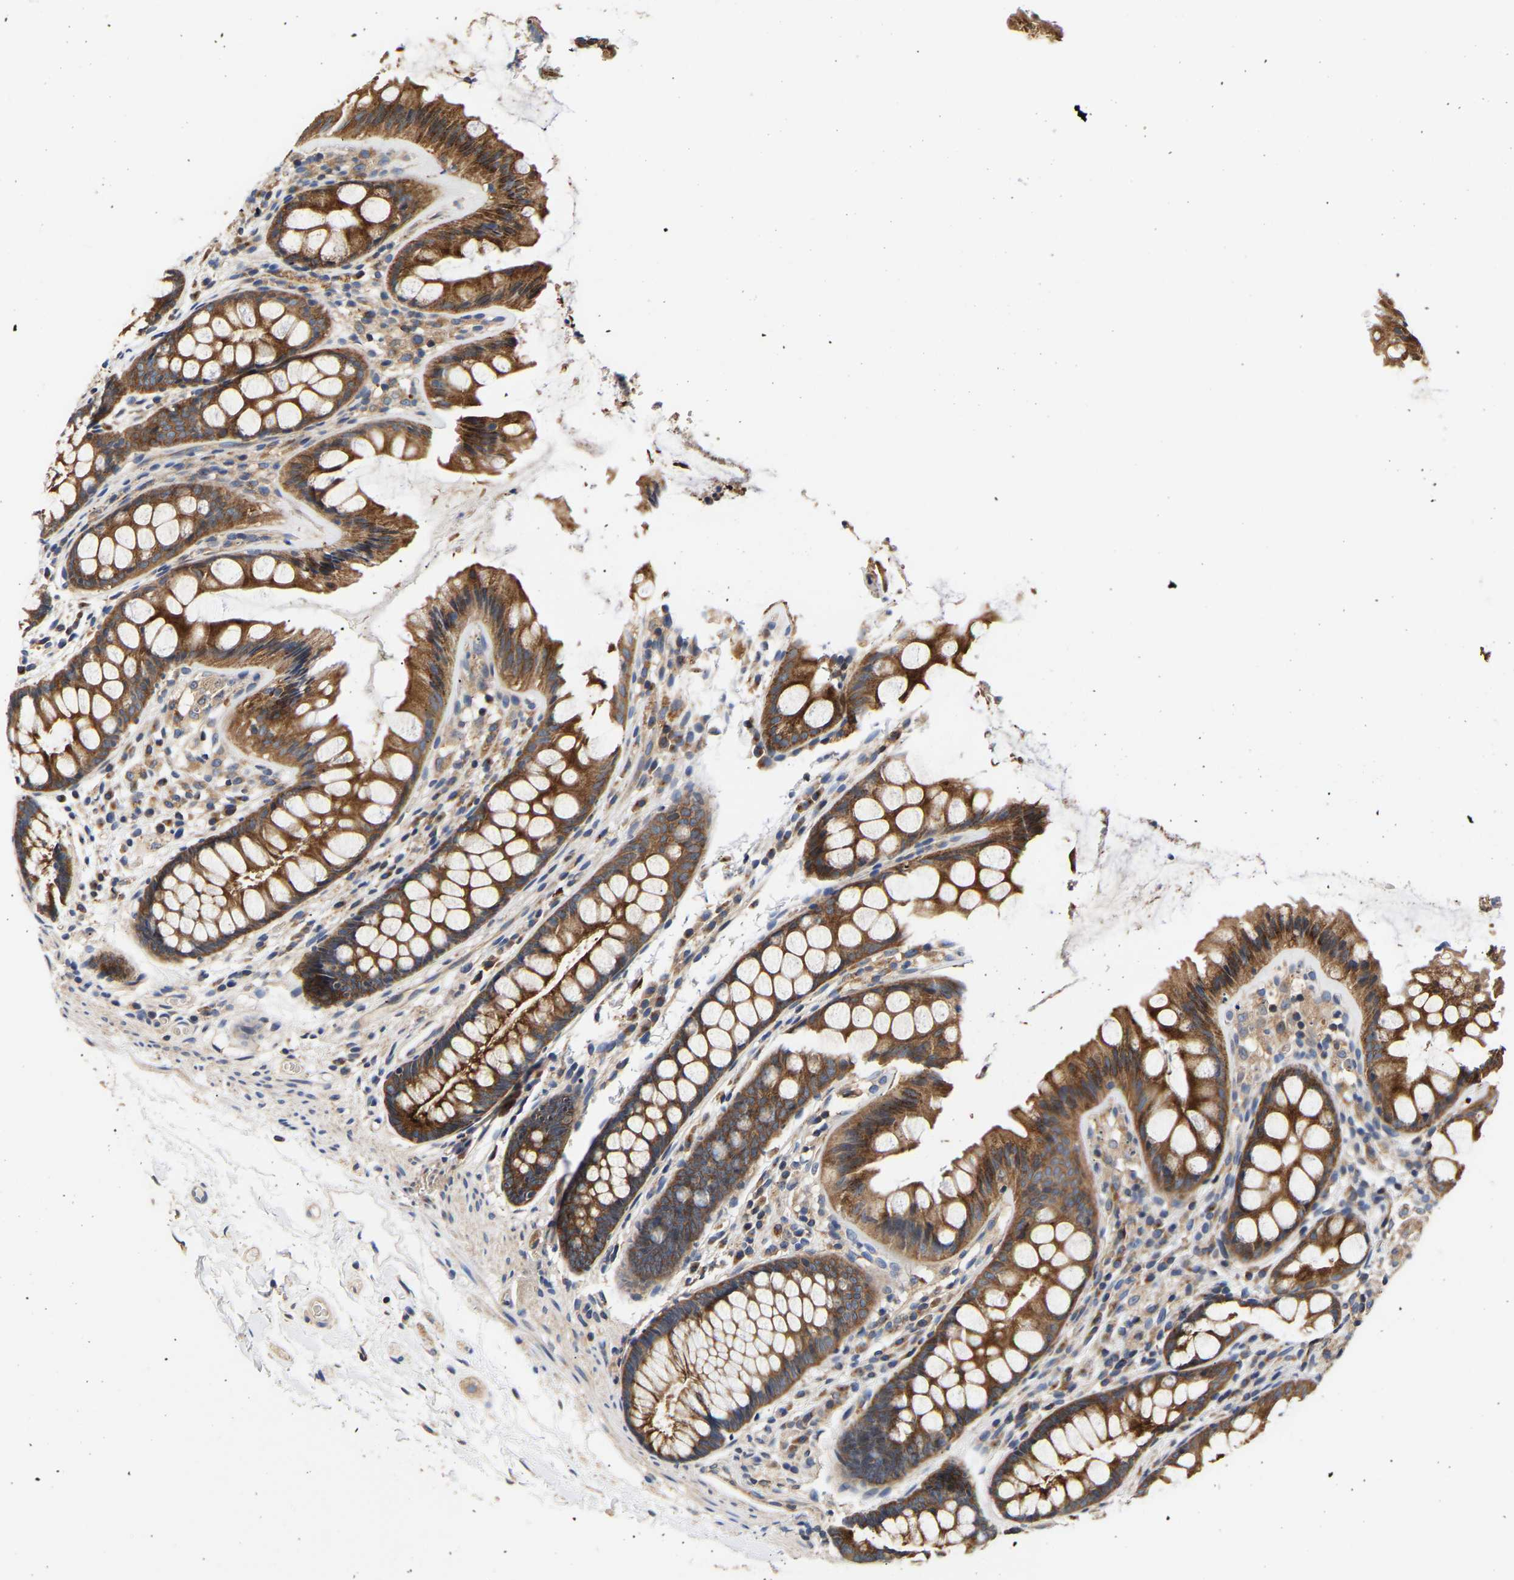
{"staining": {"intensity": "weak", "quantity": ">75%", "location": "cytoplasmic/membranous"}, "tissue": "colon", "cell_type": "Endothelial cells", "image_type": "normal", "snomed": [{"axis": "morphology", "description": "Normal tissue, NOS"}, {"axis": "topography", "description": "Colon"}], "caption": "Protein expression analysis of benign colon shows weak cytoplasmic/membranous positivity in approximately >75% of endothelial cells. The staining was performed using DAB to visualize the protein expression in brown, while the nuclei were stained in blue with hematoxylin (Magnification: 20x).", "gene": "LRBA", "patient": {"sex": "female", "age": 56}}